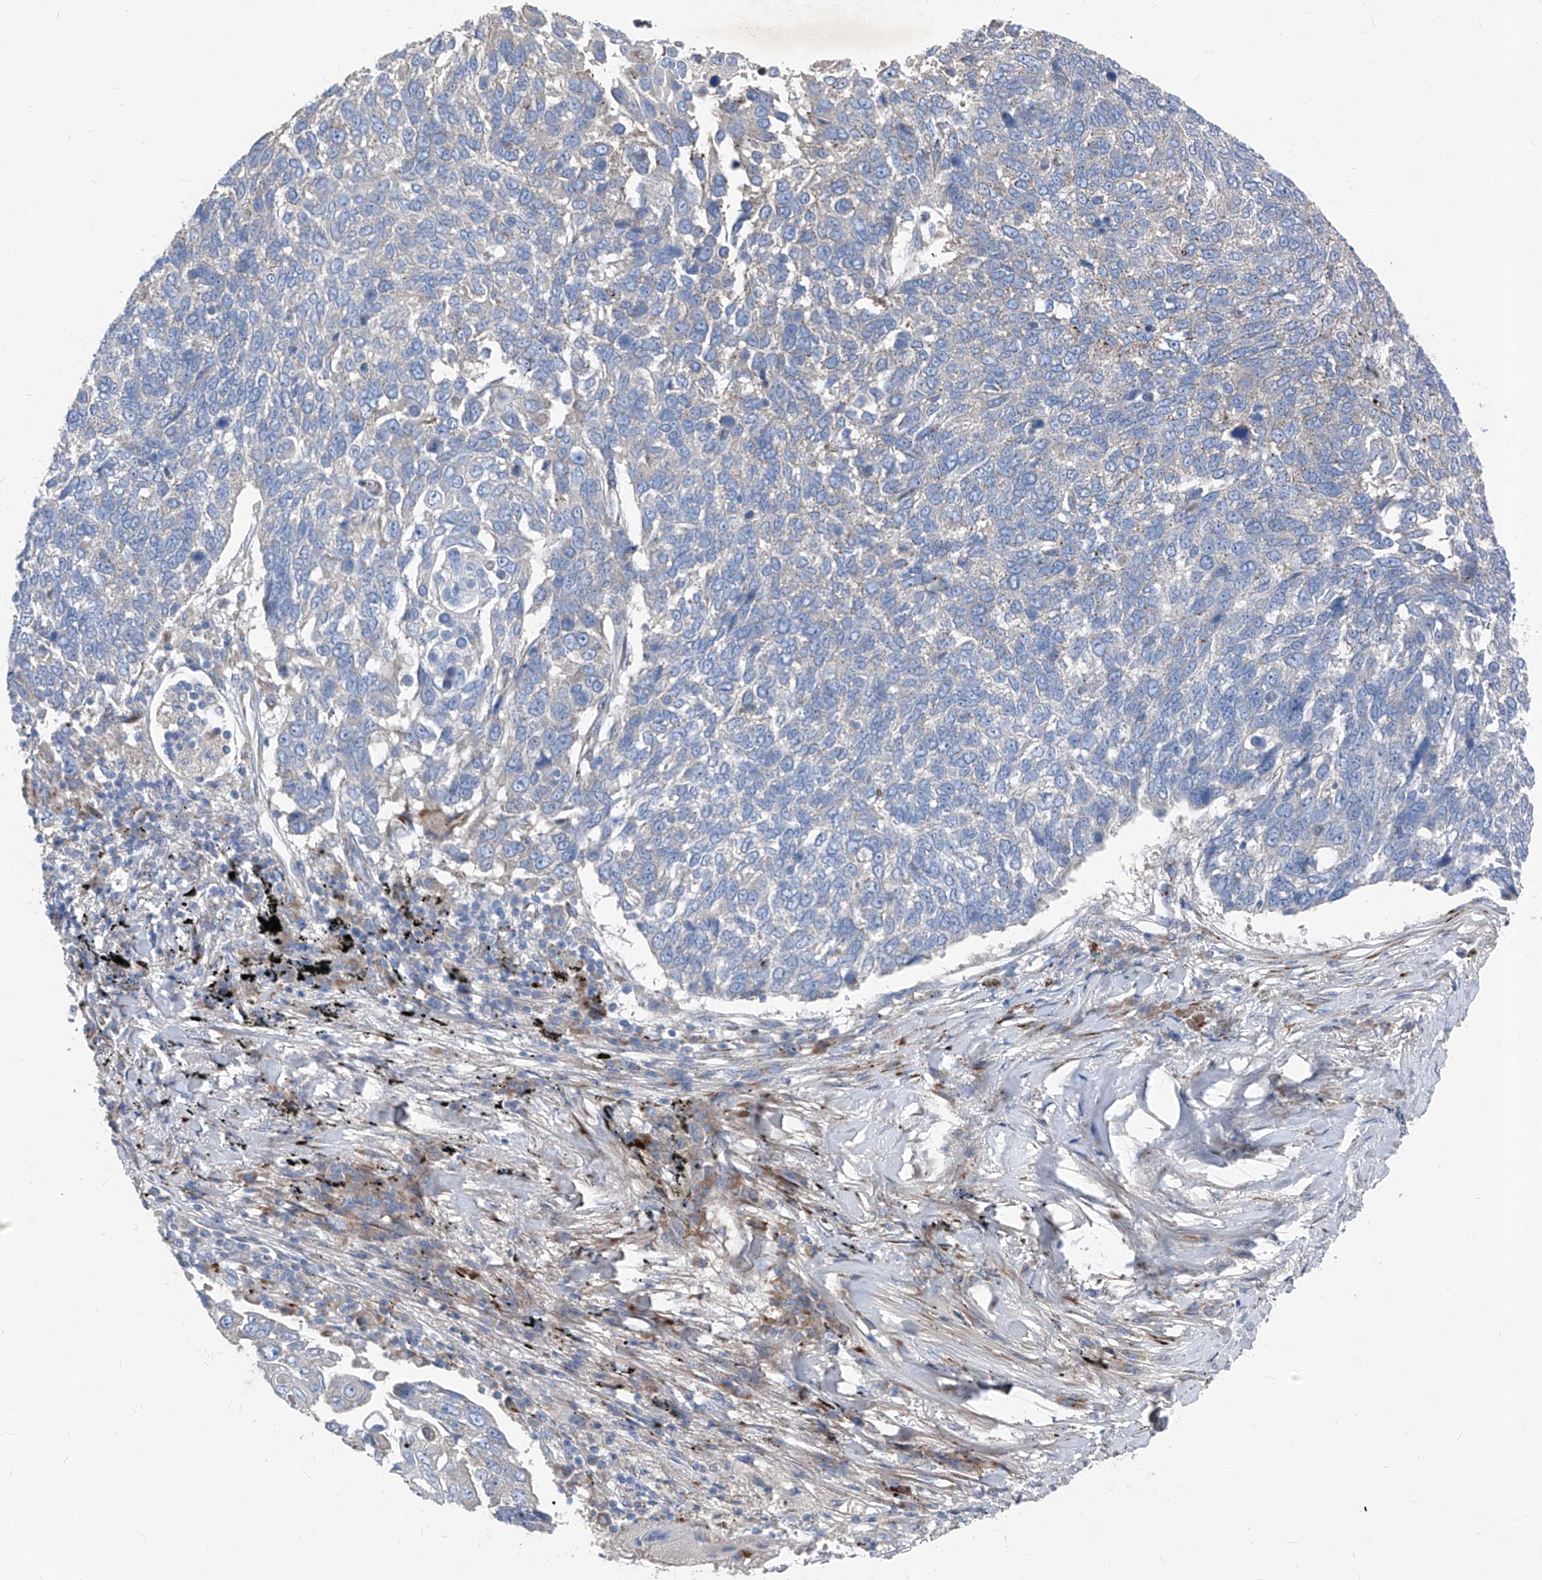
{"staining": {"intensity": "negative", "quantity": "none", "location": "none"}, "tissue": "lung cancer", "cell_type": "Tumor cells", "image_type": "cancer", "snomed": [{"axis": "morphology", "description": "Squamous cell carcinoma, NOS"}, {"axis": "topography", "description": "Lung"}], "caption": "Lung cancer (squamous cell carcinoma) stained for a protein using immunohistochemistry reveals no expression tumor cells.", "gene": "IFI27", "patient": {"sex": "male", "age": 66}}